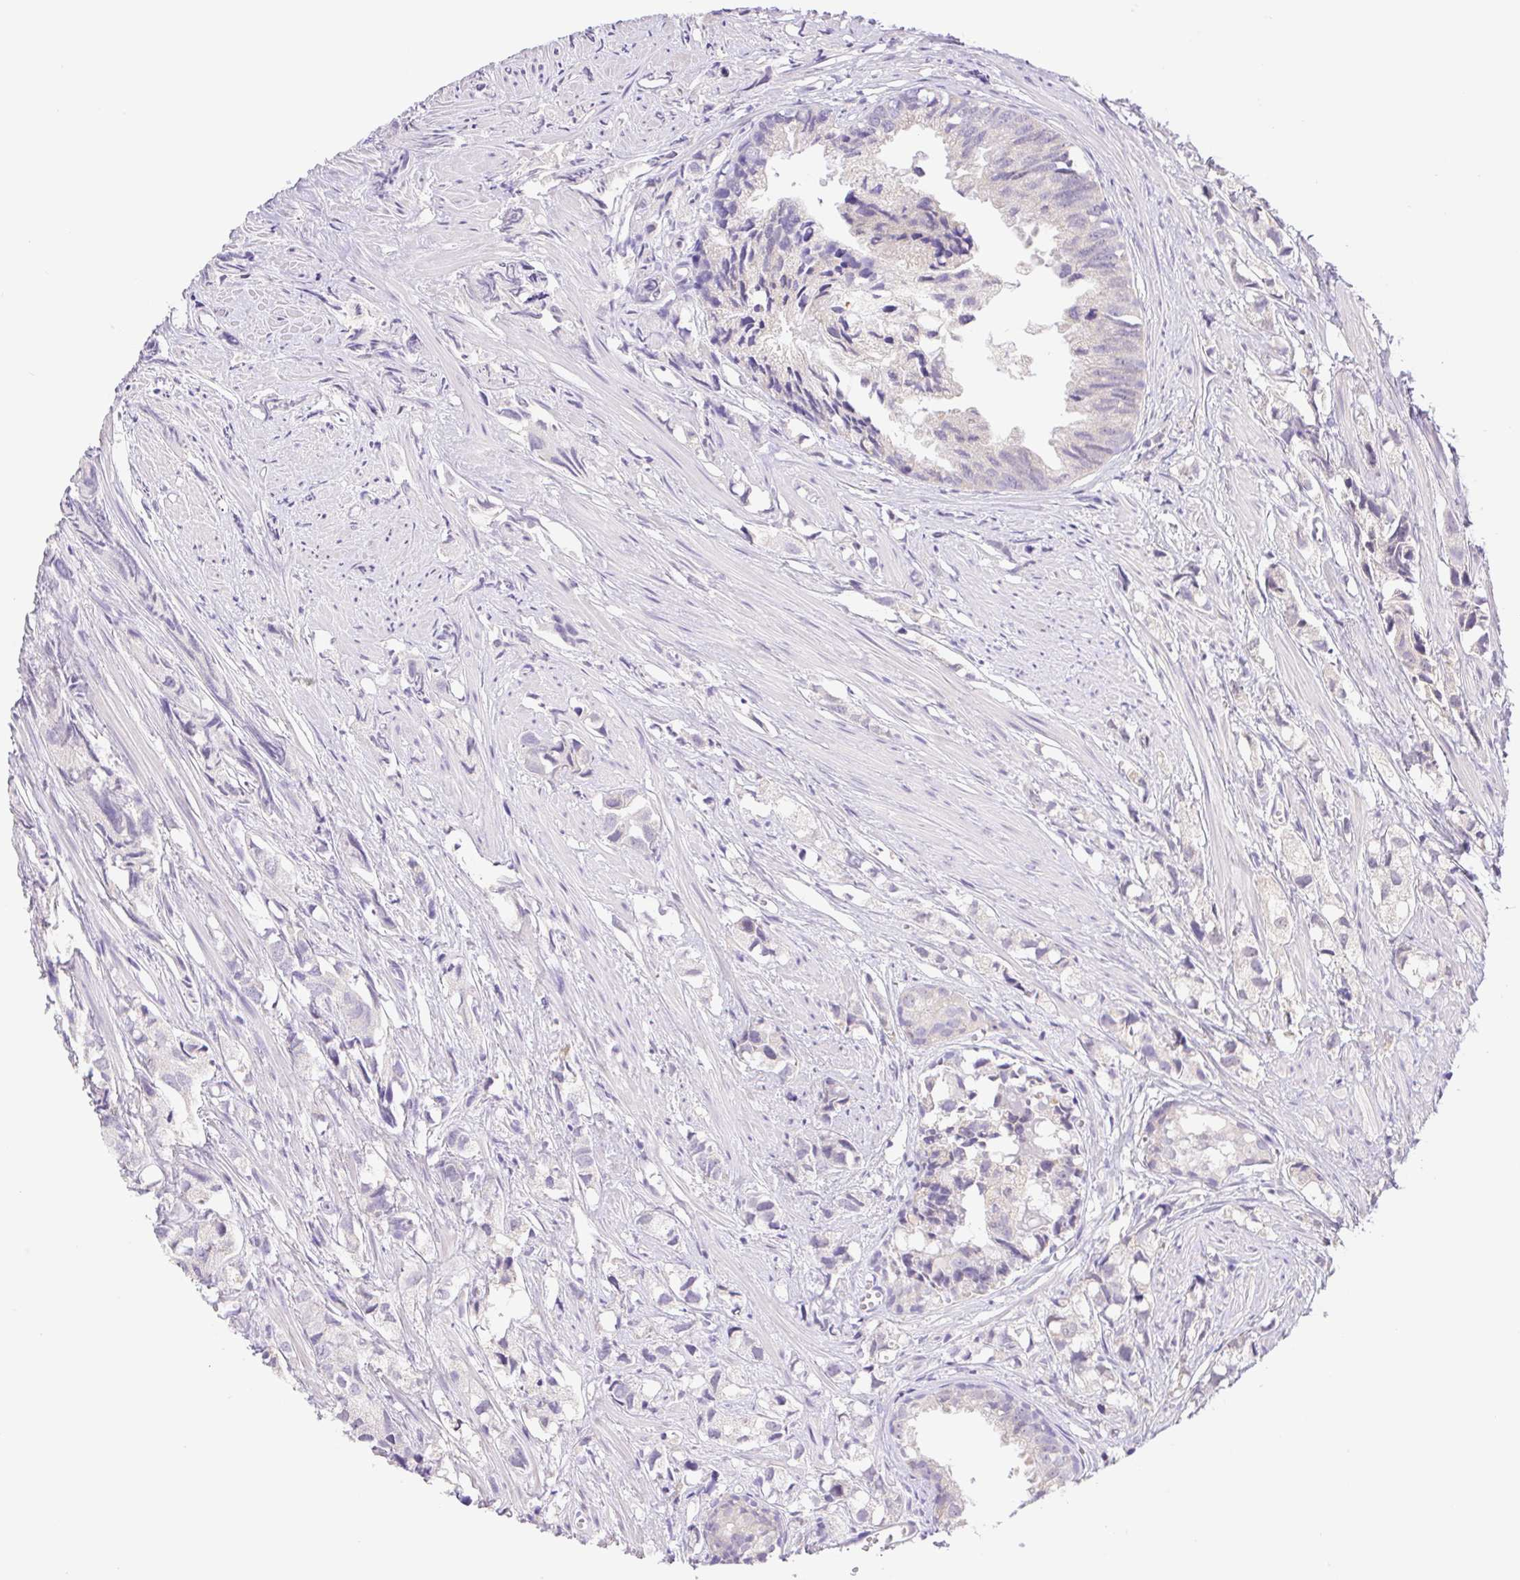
{"staining": {"intensity": "negative", "quantity": "none", "location": "none"}, "tissue": "prostate cancer", "cell_type": "Tumor cells", "image_type": "cancer", "snomed": [{"axis": "morphology", "description": "Adenocarcinoma, High grade"}, {"axis": "topography", "description": "Prostate"}], "caption": "A micrograph of adenocarcinoma (high-grade) (prostate) stained for a protein displays no brown staining in tumor cells.", "gene": "FKBP6", "patient": {"sex": "male", "age": 58}}